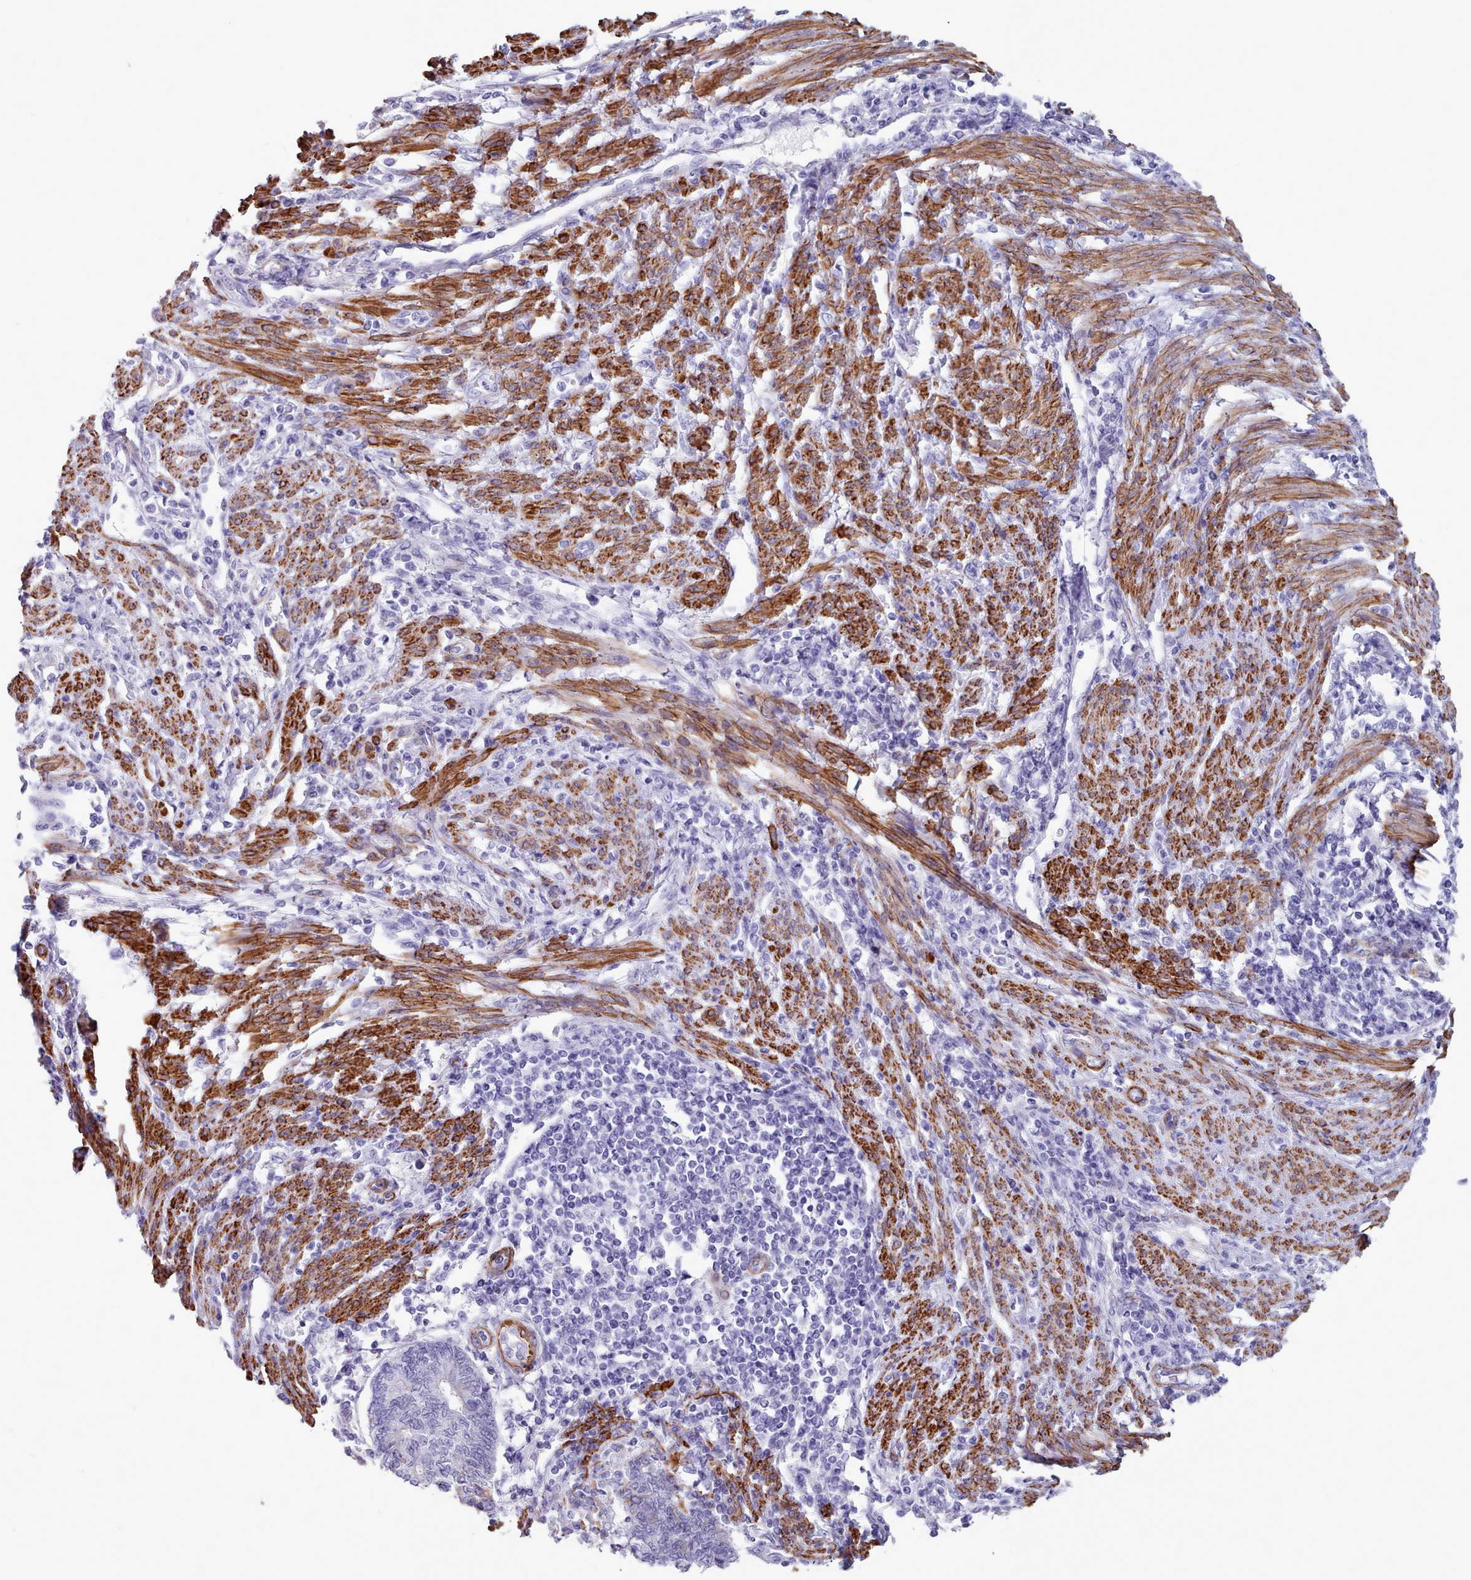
{"staining": {"intensity": "negative", "quantity": "none", "location": "none"}, "tissue": "endometrial cancer", "cell_type": "Tumor cells", "image_type": "cancer", "snomed": [{"axis": "morphology", "description": "Adenocarcinoma, NOS"}, {"axis": "topography", "description": "Uterus"}, {"axis": "topography", "description": "Endometrium"}], "caption": "Immunohistochemistry histopathology image of neoplastic tissue: human endometrial cancer (adenocarcinoma) stained with DAB shows no significant protein staining in tumor cells.", "gene": "FPGS", "patient": {"sex": "female", "age": 70}}